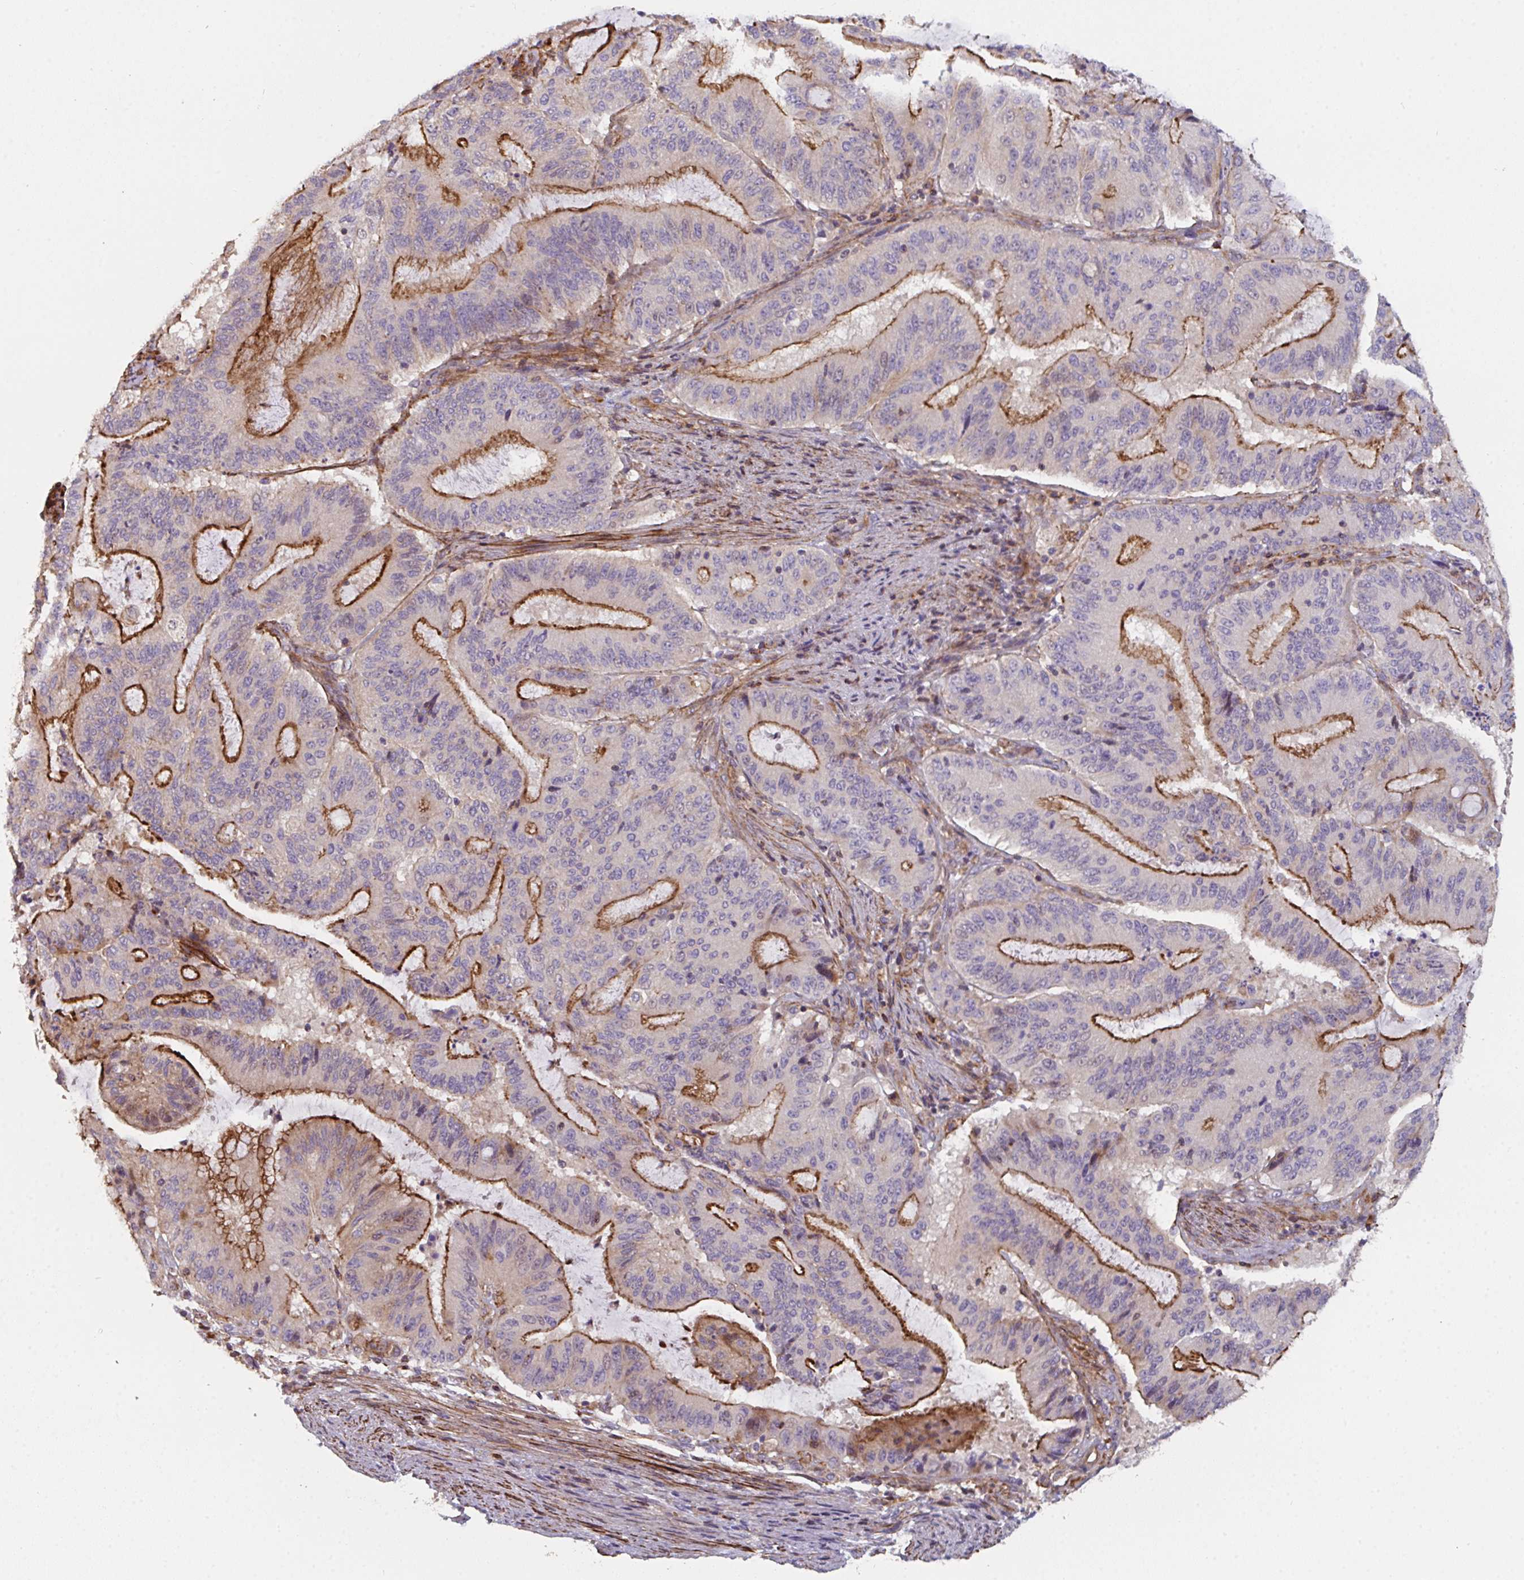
{"staining": {"intensity": "strong", "quantity": "25%-75%", "location": "cytoplasmic/membranous"}, "tissue": "liver cancer", "cell_type": "Tumor cells", "image_type": "cancer", "snomed": [{"axis": "morphology", "description": "Normal tissue, NOS"}, {"axis": "morphology", "description": "Cholangiocarcinoma"}, {"axis": "topography", "description": "Liver"}, {"axis": "topography", "description": "Peripheral nerve tissue"}], "caption": "Approximately 25%-75% of tumor cells in liver cancer reveal strong cytoplasmic/membranous protein staining as visualized by brown immunohistochemical staining.", "gene": "FZD2", "patient": {"sex": "female", "age": 73}}